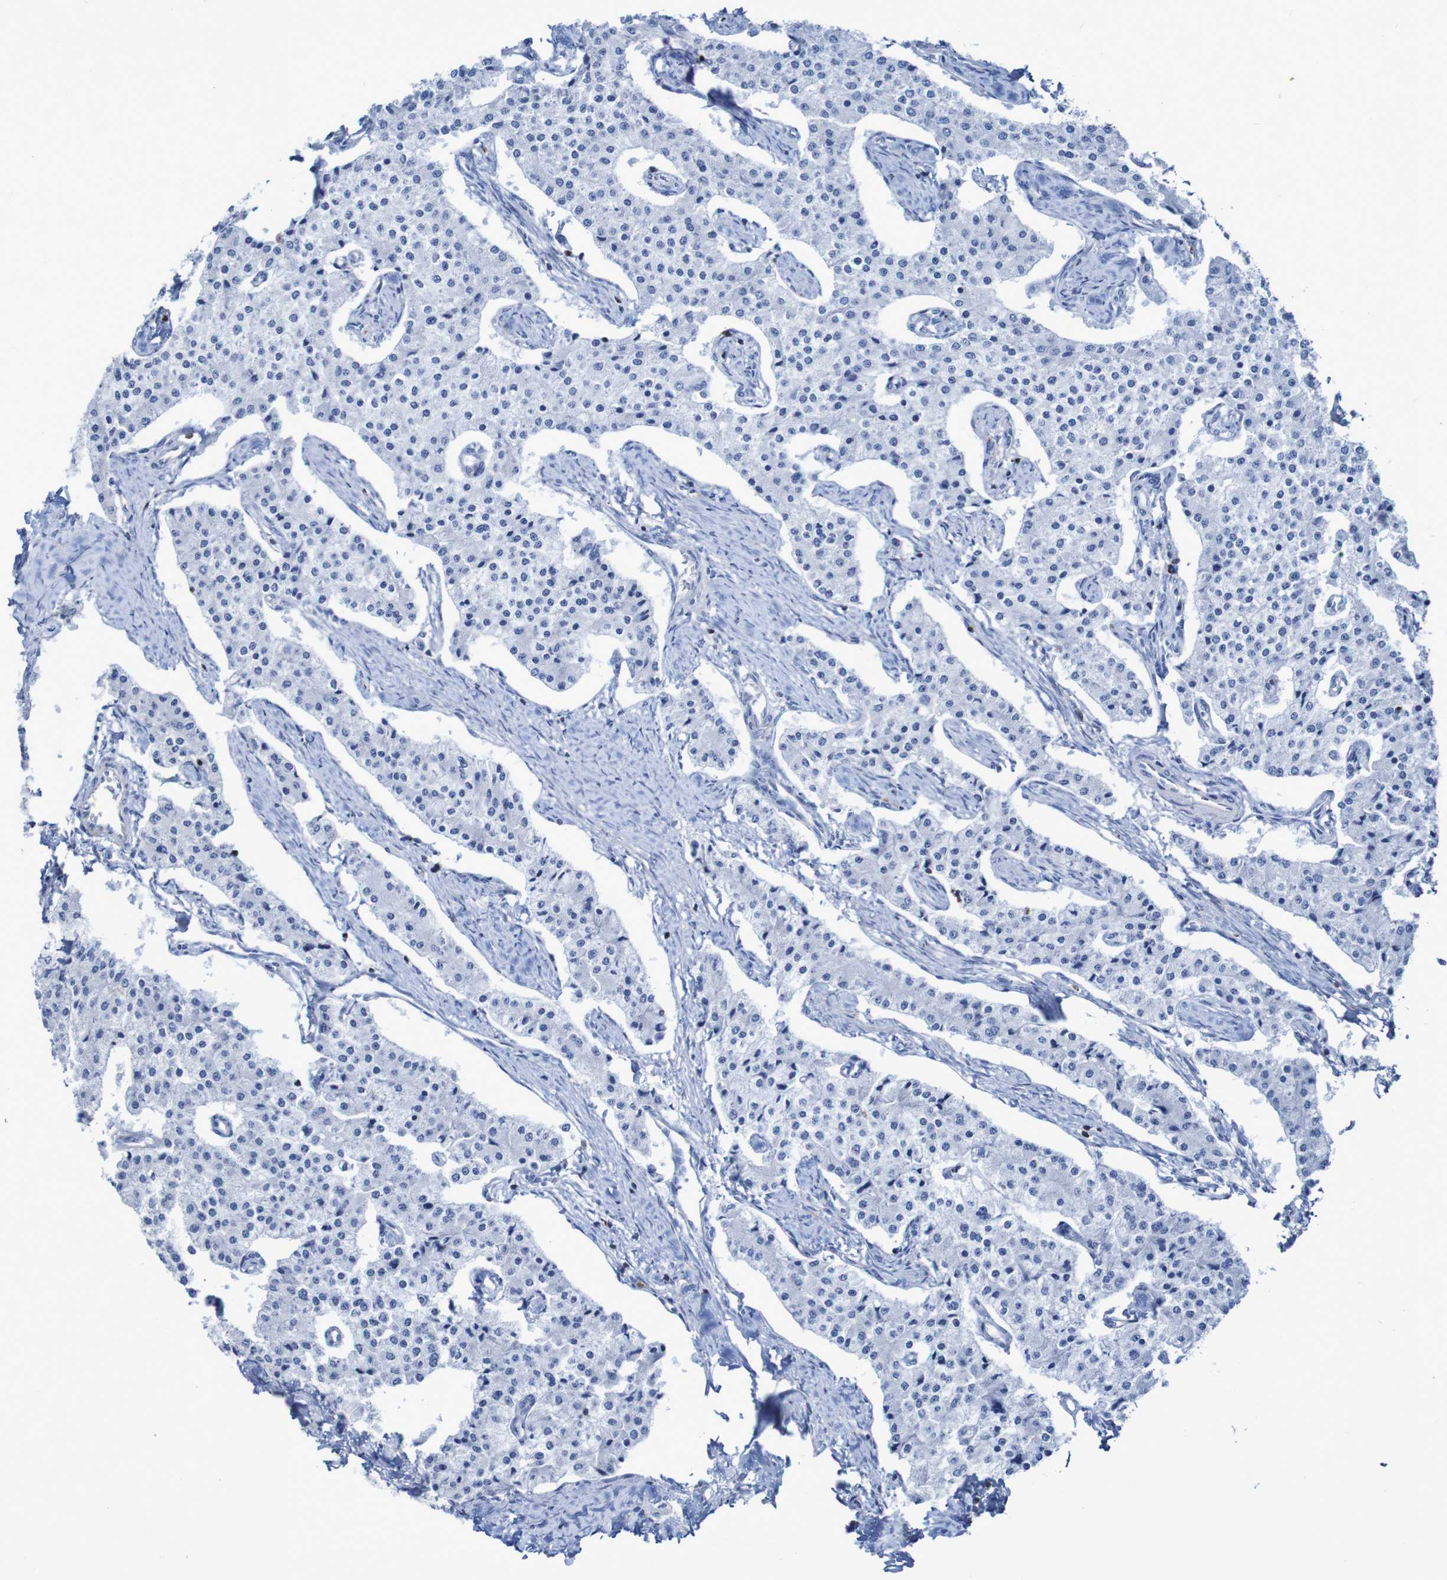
{"staining": {"intensity": "negative", "quantity": "none", "location": "none"}, "tissue": "carcinoid", "cell_type": "Tumor cells", "image_type": "cancer", "snomed": [{"axis": "morphology", "description": "Carcinoid, malignant, NOS"}, {"axis": "topography", "description": "Colon"}], "caption": "The photomicrograph demonstrates no significant positivity in tumor cells of carcinoid.", "gene": "RNF182", "patient": {"sex": "female", "age": 52}}